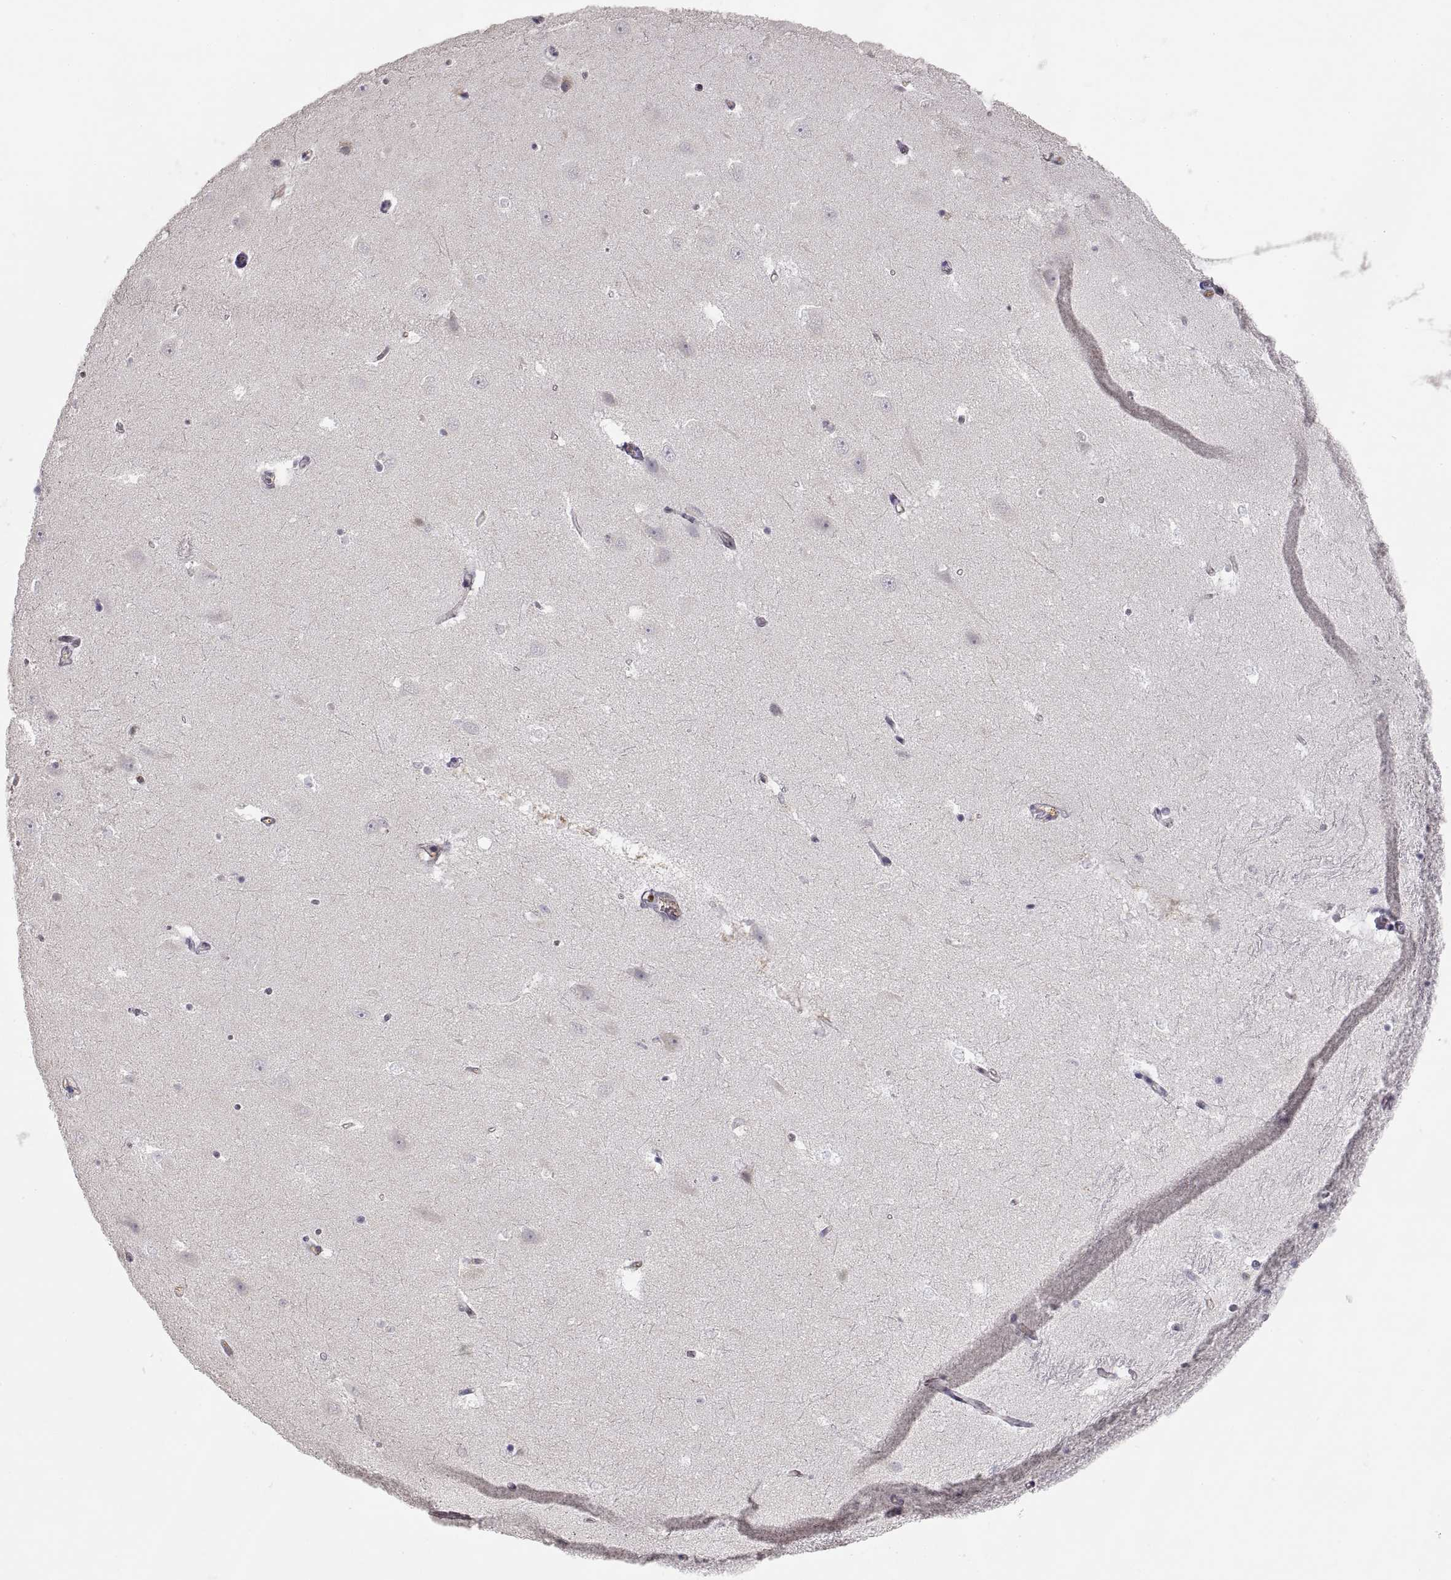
{"staining": {"intensity": "negative", "quantity": "none", "location": "none"}, "tissue": "hippocampus", "cell_type": "Glial cells", "image_type": "normal", "snomed": [{"axis": "morphology", "description": "Normal tissue, NOS"}, {"axis": "topography", "description": "Hippocampus"}], "caption": "Glial cells show no significant protein expression in benign hippocampus. (IHC, brightfield microscopy, high magnification).", "gene": "HSP90AB1", "patient": {"sex": "male", "age": 44}}